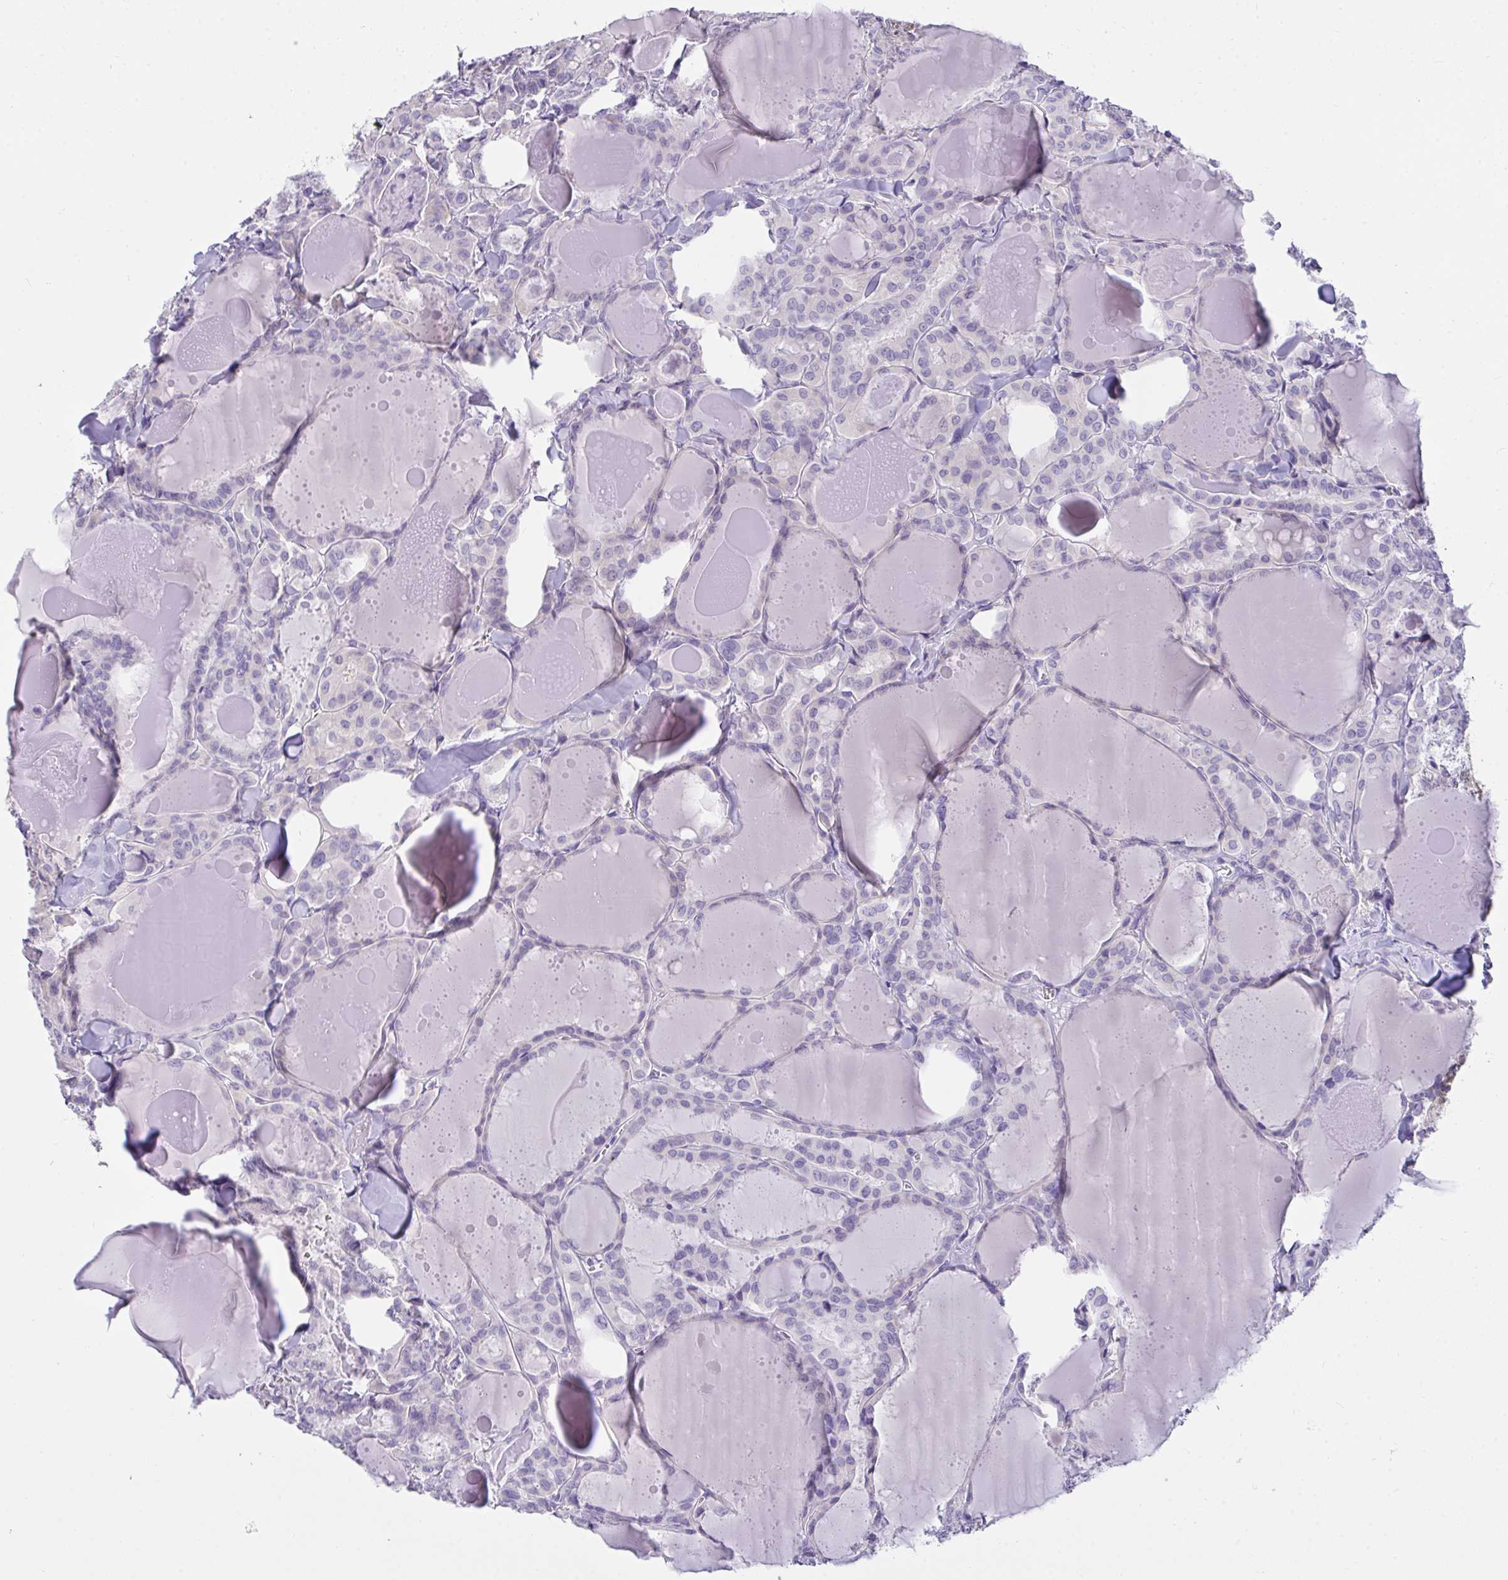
{"staining": {"intensity": "negative", "quantity": "none", "location": "none"}, "tissue": "thyroid cancer", "cell_type": "Tumor cells", "image_type": "cancer", "snomed": [{"axis": "morphology", "description": "Papillary adenocarcinoma, NOS"}, {"axis": "topography", "description": "Thyroid gland"}], "caption": "High power microscopy photomicrograph of an immunohistochemistry (IHC) micrograph of thyroid cancer, revealing no significant staining in tumor cells.", "gene": "SEMA6B", "patient": {"sex": "male", "age": 87}}